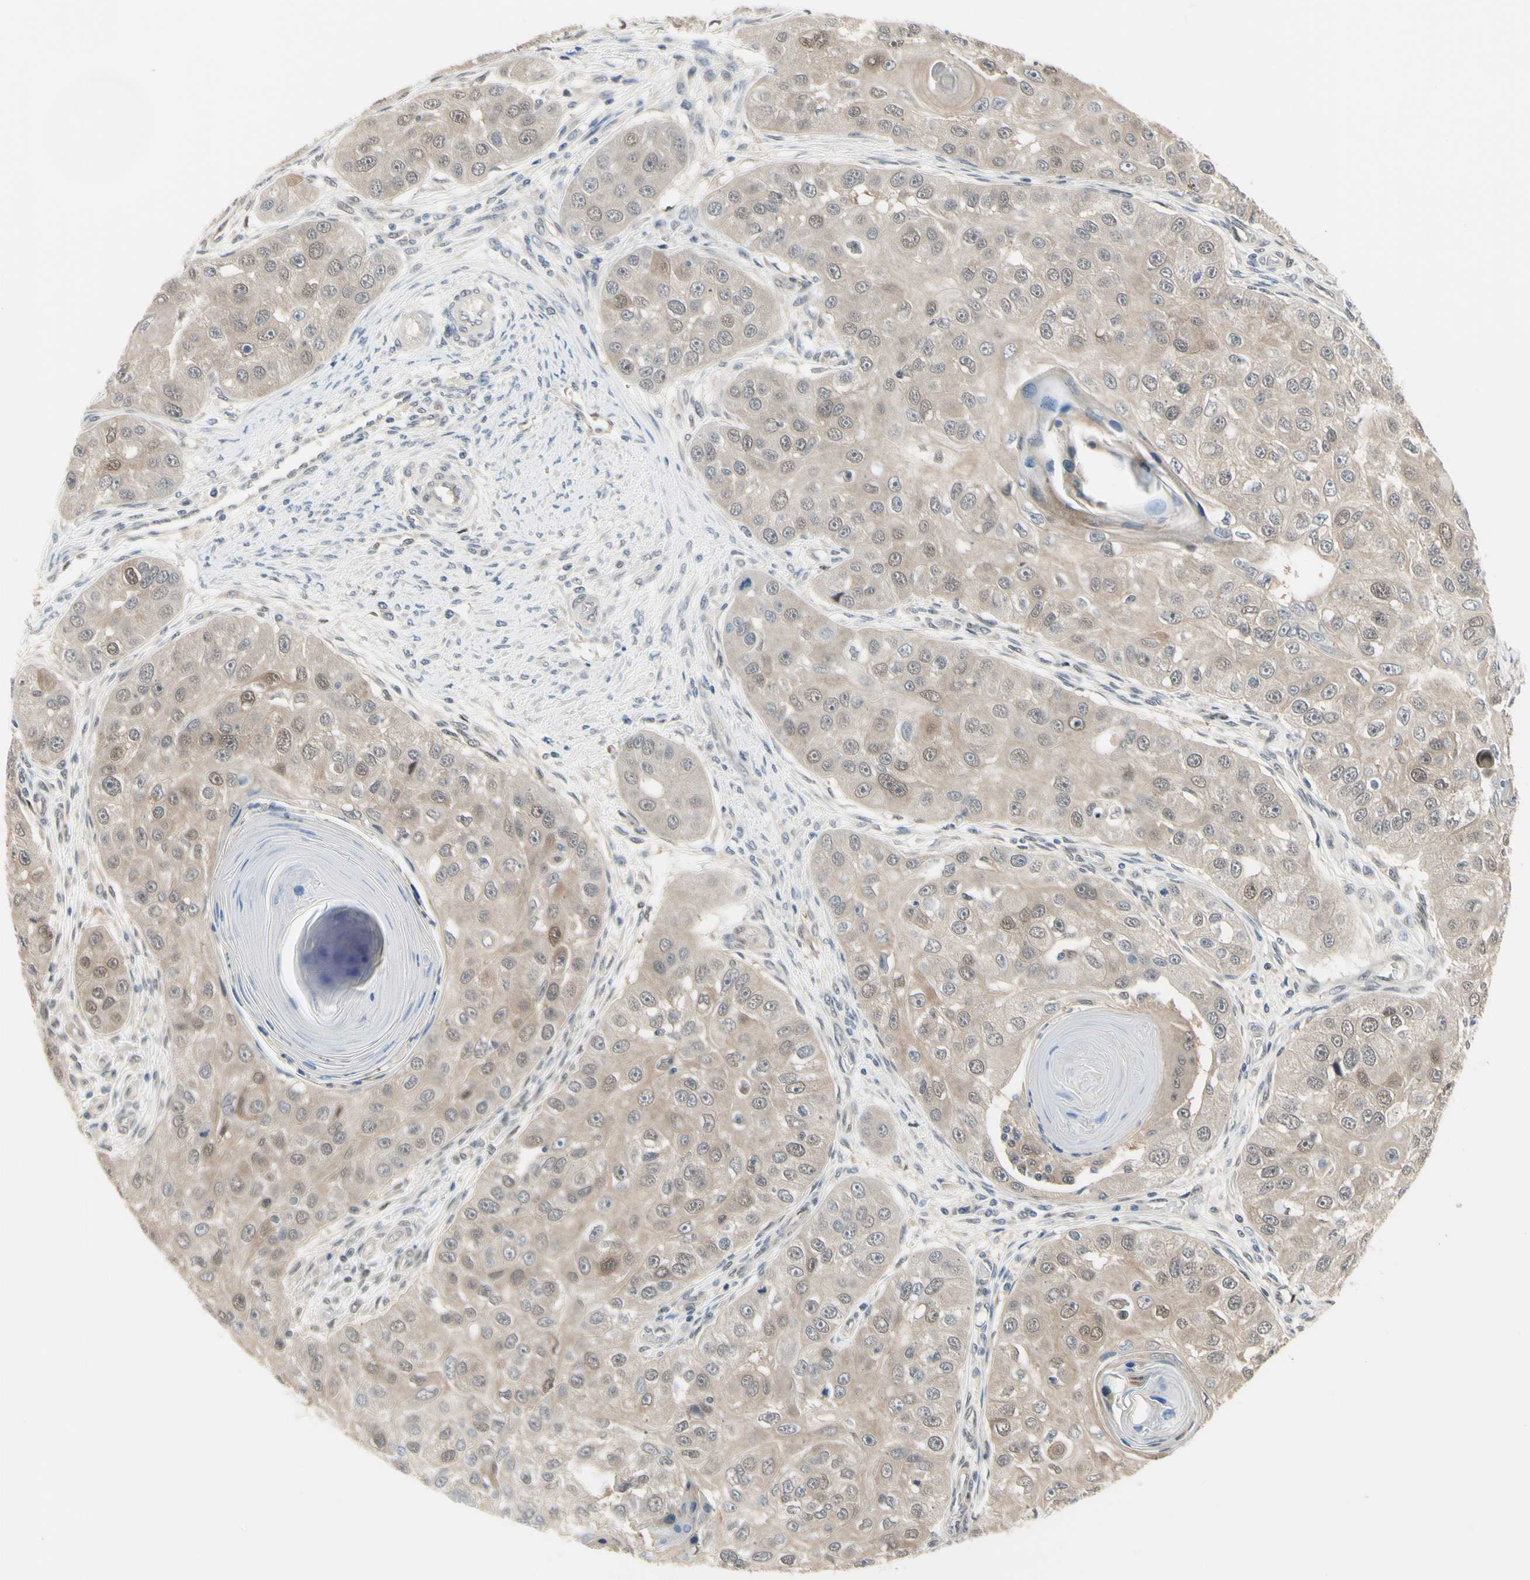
{"staining": {"intensity": "weak", "quantity": ">75%", "location": "cytoplasmic/membranous,nuclear"}, "tissue": "head and neck cancer", "cell_type": "Tumor cells", "image_type": "cancer", "snomed": [{"axis": "morphology", "description": "Normal tissue, NOS"}, {"axis": "morphology", "description": "Squamous cell carcinoma, NOS"}, {"axis": "topography", "description": "Skeletal muscle"}, {"axis": "topography", "description": "Head-Neck"}], "caption": "Brown immunohistochemical staining in head and neck cancer (squamous cell carcinoma) shows weak cytoplasmic/membranous and nuclear positivity in approximately >75% of tumor cells. (brown staining indicates protein expression, while blue staining denotes nuclei).", "gene": "HSPA4", "patient": {"sex": "male", "age": 51}}